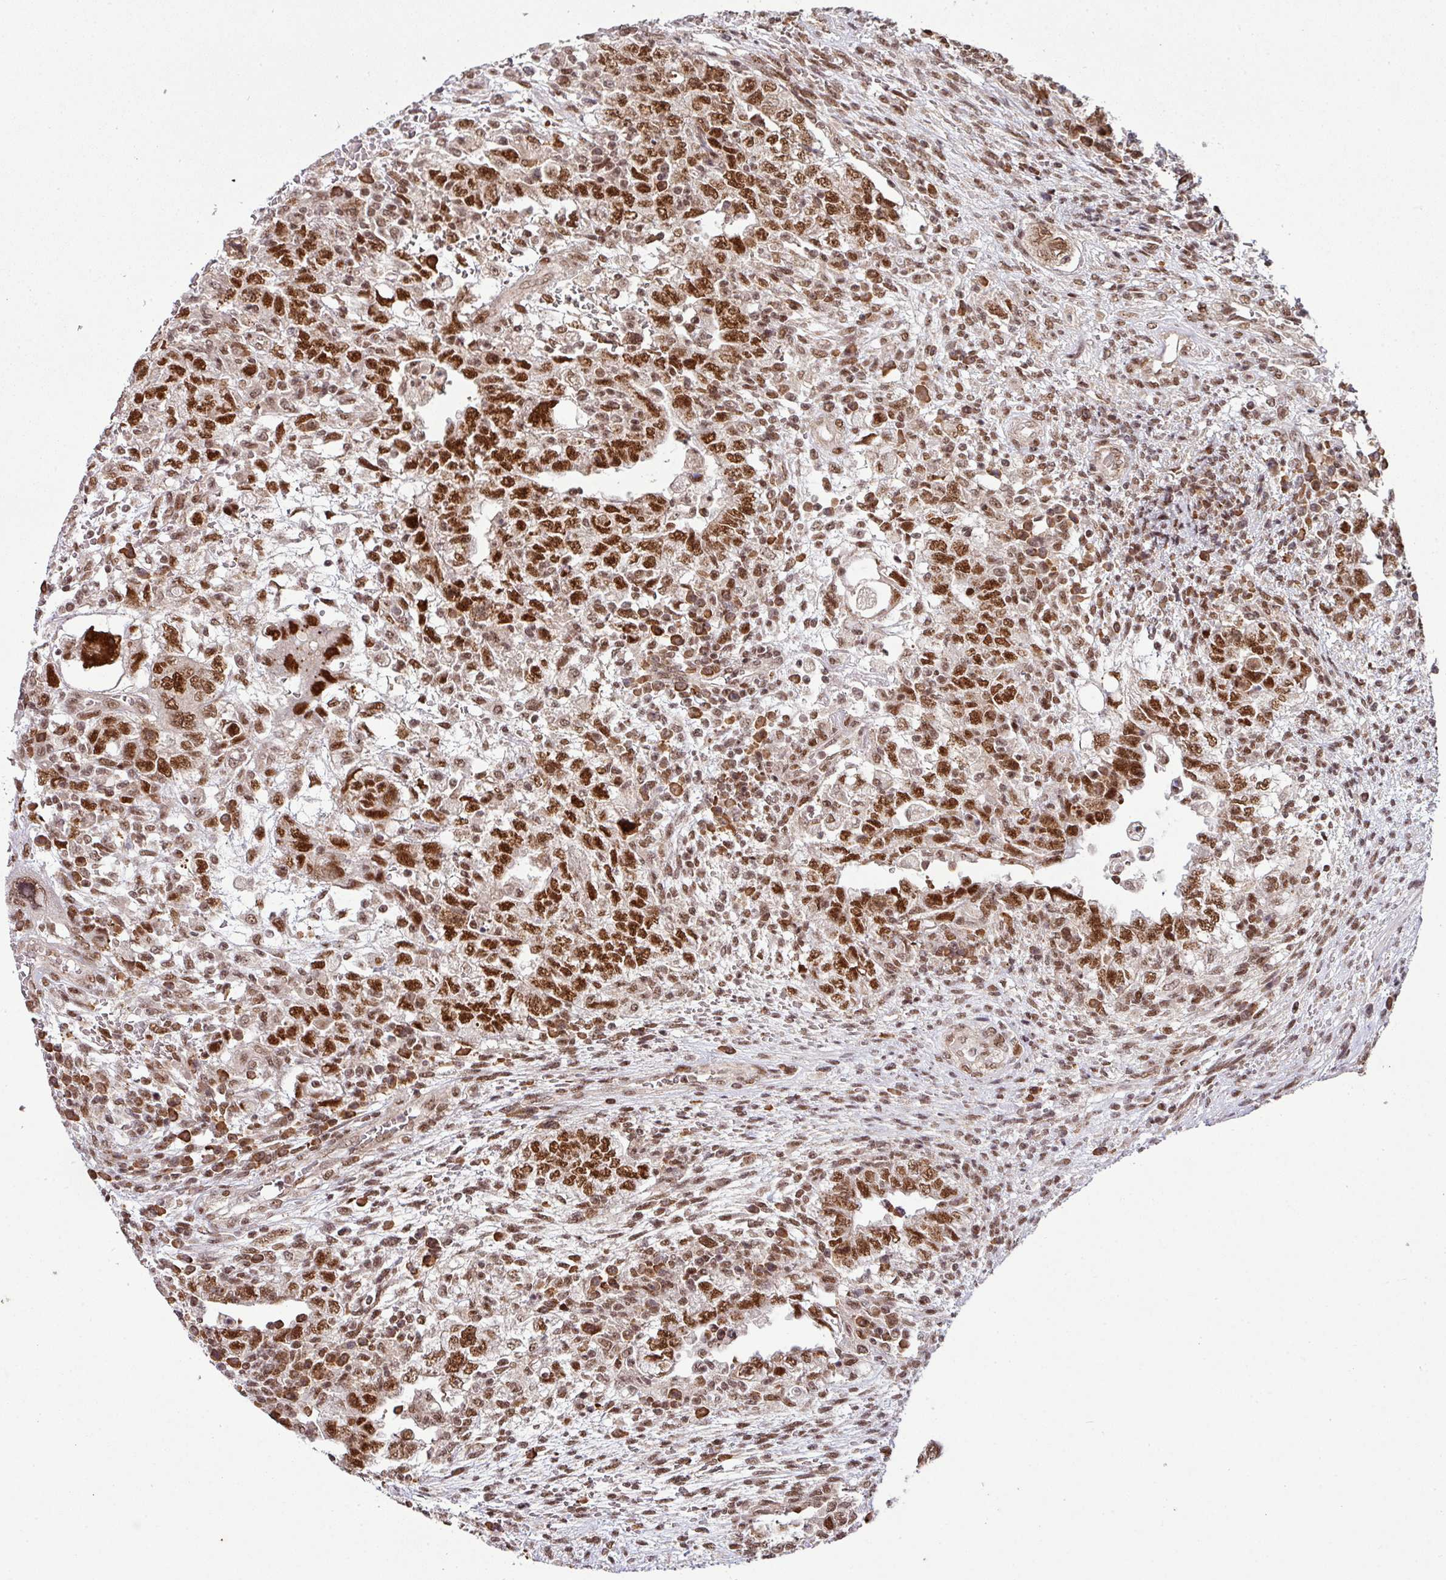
{"staining": {"intensity": "strong", "quantity": ">75%", "location": "nuclear"}, "tissue": "testis cancer", "cell_type": "Tumor cells", "image_type": "cancer", "snomed": [{"axis": "morphology", "description": "Carcinoma, Embryonal, NOS"}, {"axis": "topography", "description": "Testis"}], "caption": "There is high levels of strong nuclear staining in tumor cells of testis cancer (embryonal carcinoma), as demonstrated by immunohistochemical staining (brown color).", "gene": "PHF23", "patient": {"sex": "male", "age": 26}}